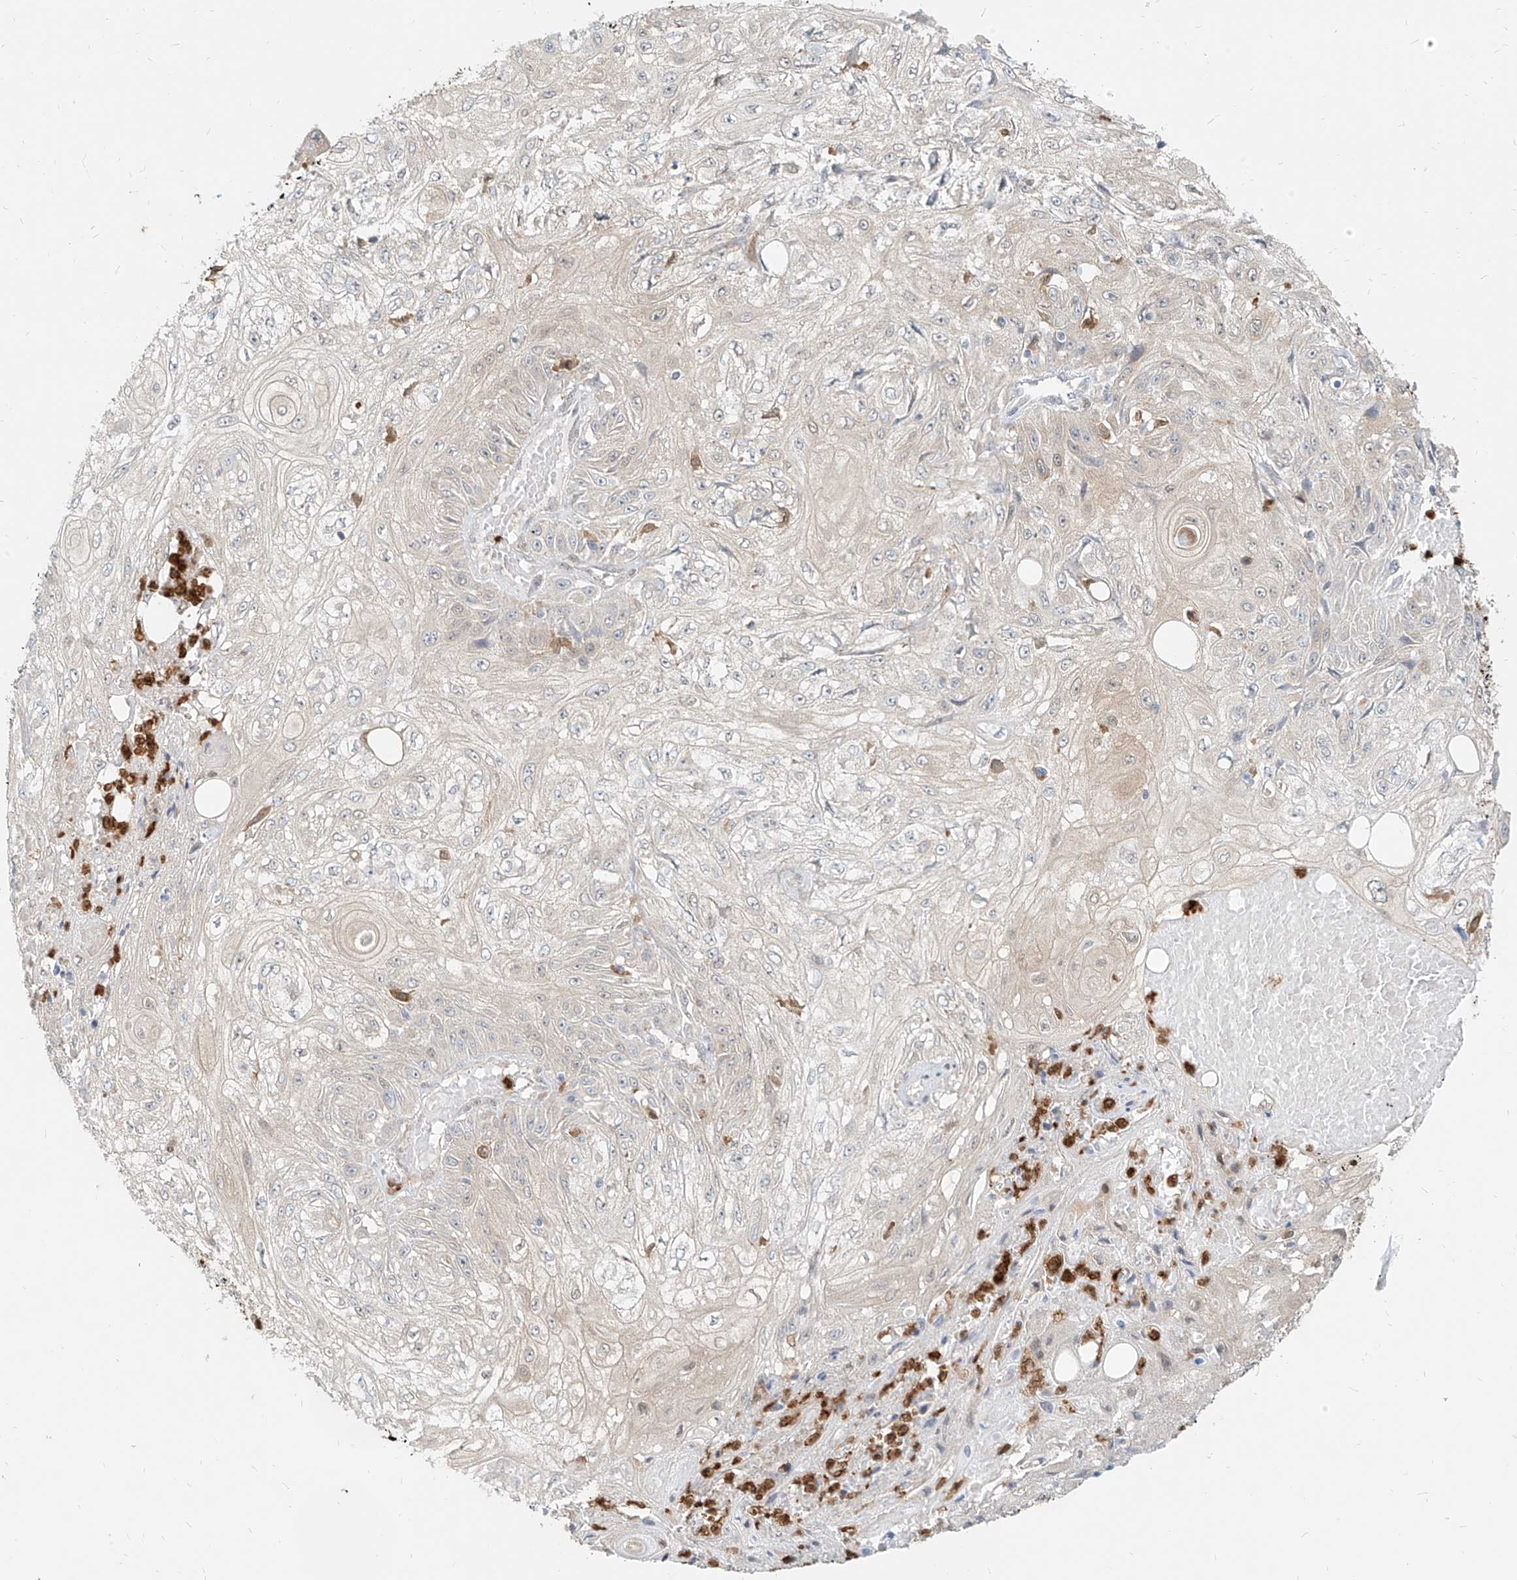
{"staining": {"intensity": "weak", "quantity": "<25%", "location": "cytoplasmic/membranous"}, "tissue": "skin cancer", "cell_type": "Tumor cells", "image_type": "cancer", "snomed": [{"axis": "morphology", "description": "Squamous cell carcinoma, NOS"}, {"axis": "morphology", "description": "Squamous cell carcinoma, metastatic, NOS"}, {"axis": "topography", "description": "Skin"}, {"axis": "topography", "description": "Lymph node"}], "caption": "Squamous cell carcinoma (skin) stained for a protein using IHC exhibits no expression tumor cells.", "gene": "PGD", "patient": {"sex": "male", "age": 75}}